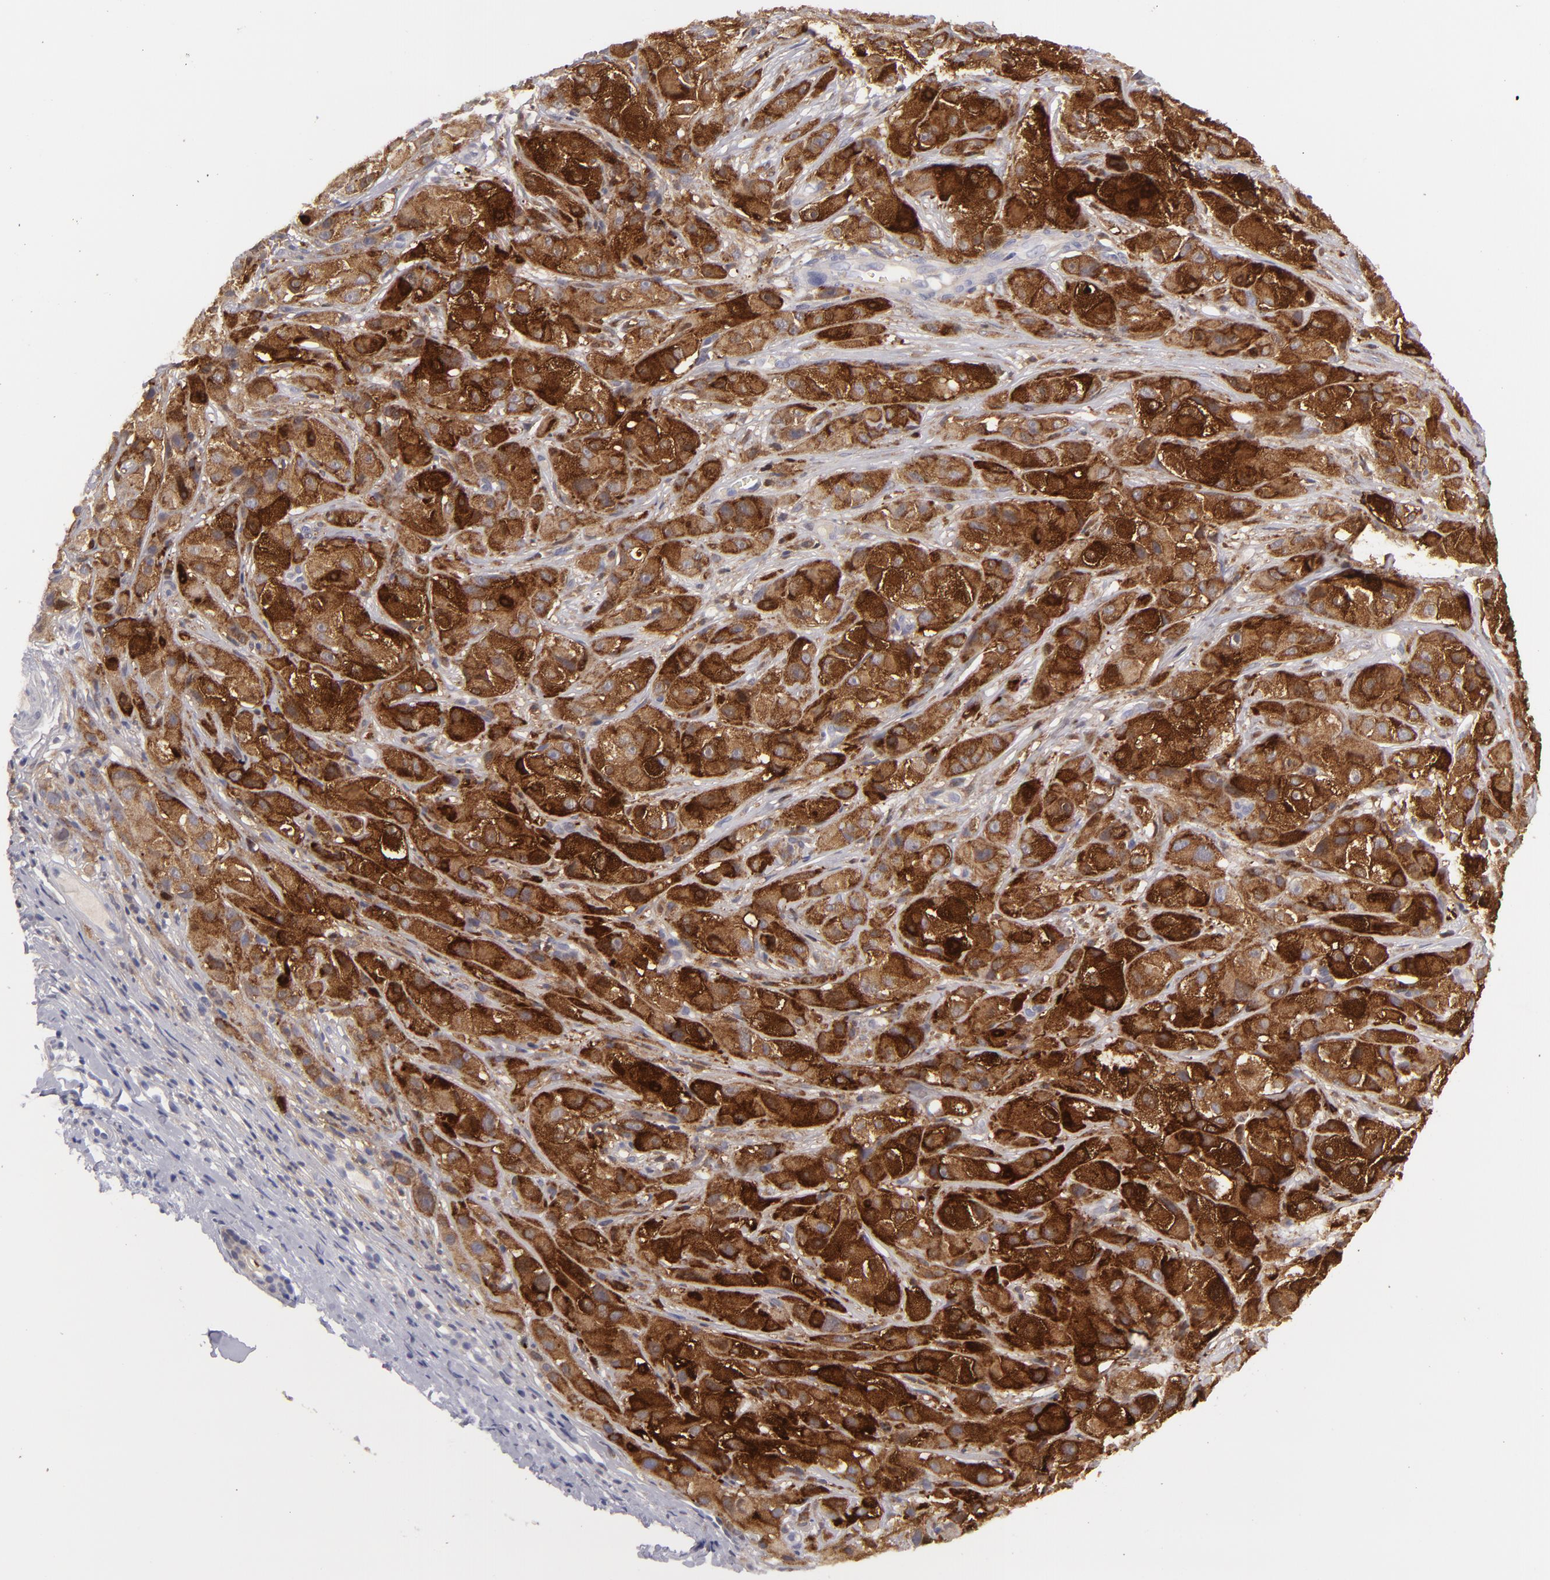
{"staining": {"intensity": "strong", "quantity": ">75%", "location": "cytoplasmic/membranous"}, "tissue": "melanoma", "cell_type": "Tumor cells", "image_type": "cancer", "snomed": [{"axis": "morphology", "description": "Malignant melanoma, NOS"}, {"axis": "topography", "description": "Skin"}], "caption": "A brown stain highlights strong cytoplasmic/membranous positivity of a protein in malignant melanoma tumor cells. The staining was performed using DAB (3,3'-diaminobenzidine) to visualize the protein expression in brown, while the nuclei were stained in blue with hematoxylin (Magnification: 20x).", "gene": "MMP10", "patient": {"sex": "male", "age": 56}}